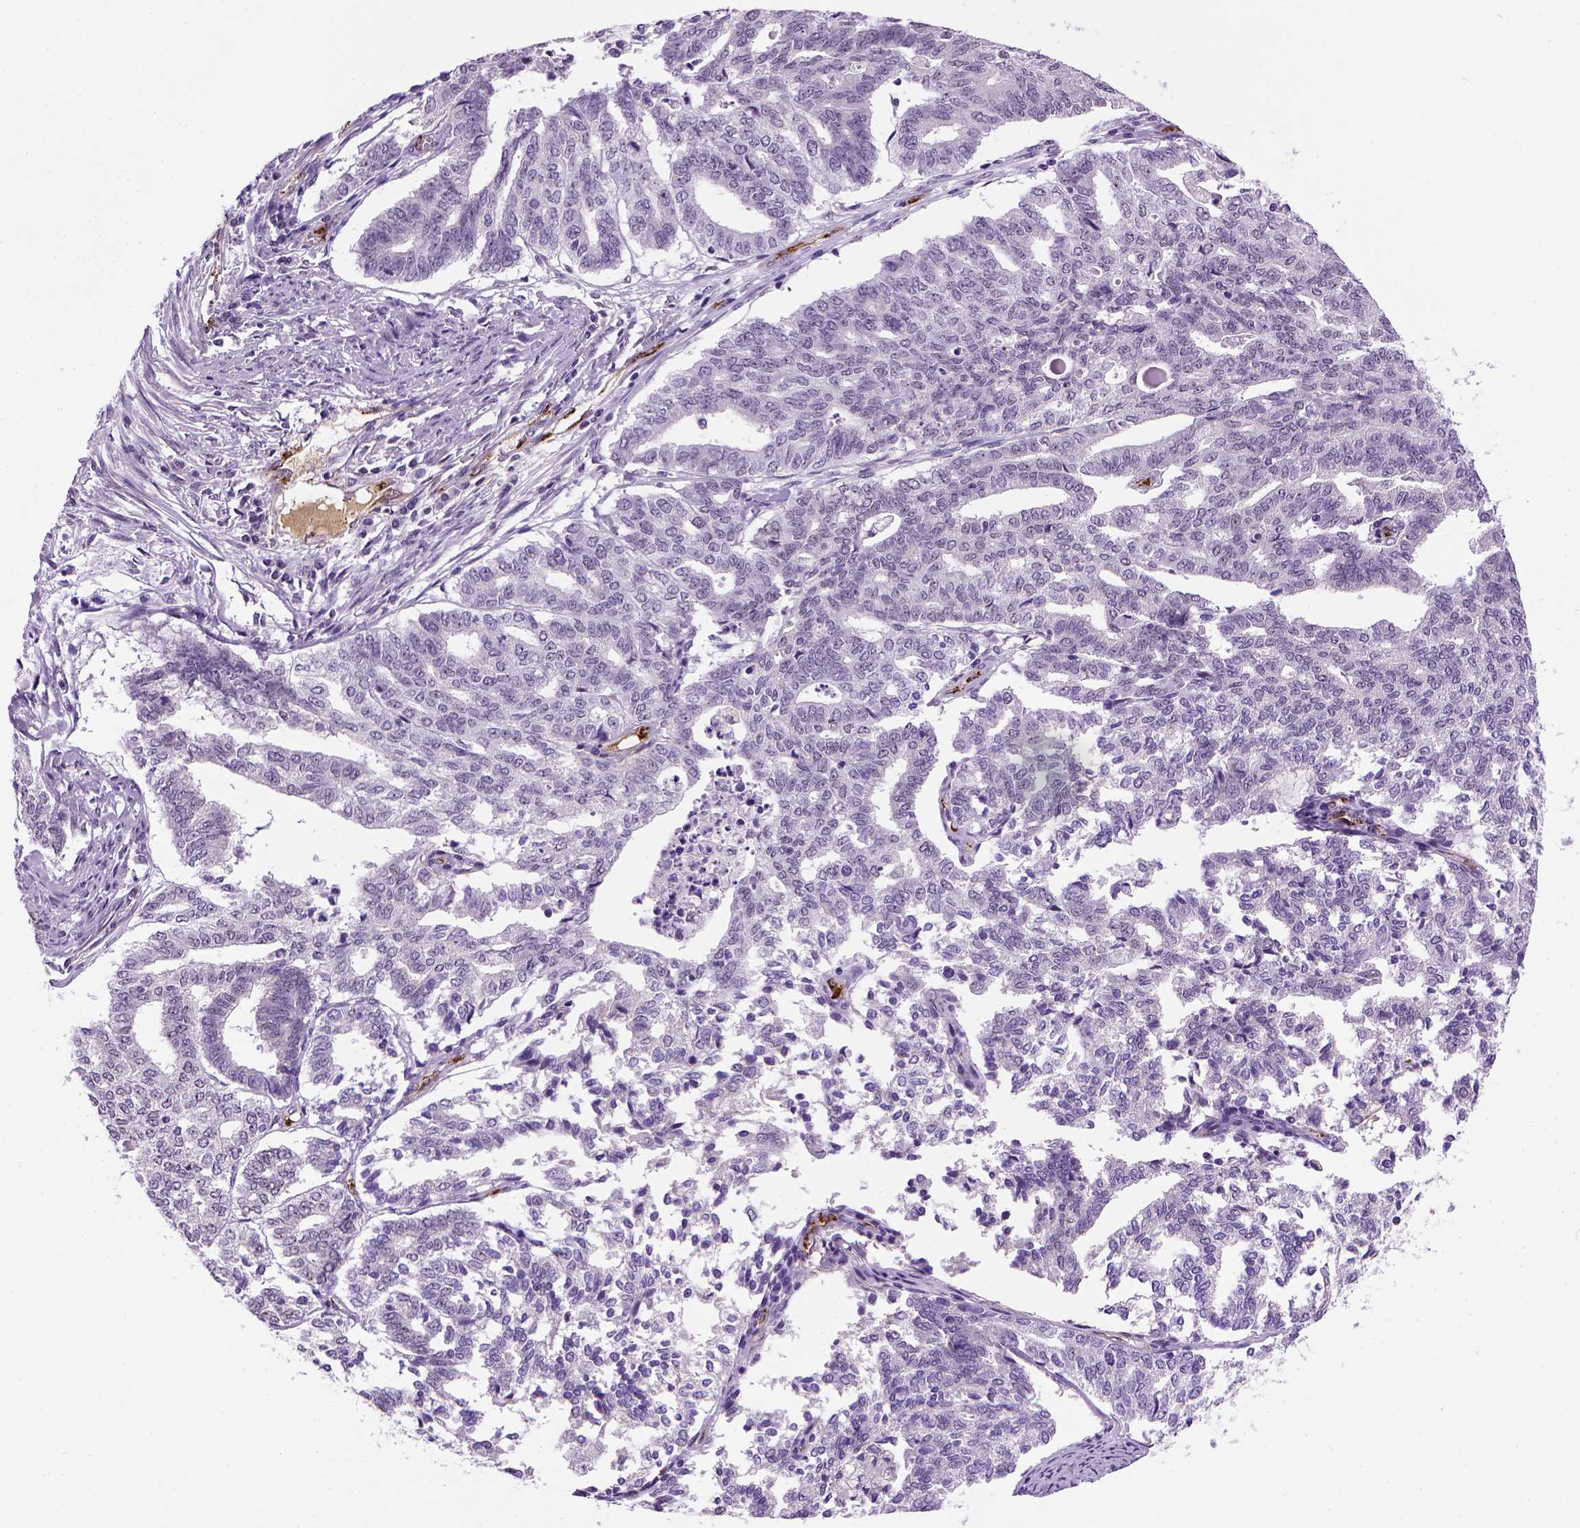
{"staining": {"intensity": "negative", "quantity": "none", "location": "cytoplasmic/membranous"}, "tissue": "endometrial cancer", "cell_type": "Tumor cells", "image_type": "cancer", "snomed": [{"axis": "morphology", "description": "Adenocarcinoma, NOS"}, {"axis": "topography", "description": "Endometrium"}], "caption": "A micrograph of endometrial cancer (adenocarcinoma) stained for a protein shows no brown staining in tumor cells.", "gene": "VWF", "patient": {"sex": "female", "age": 79}}